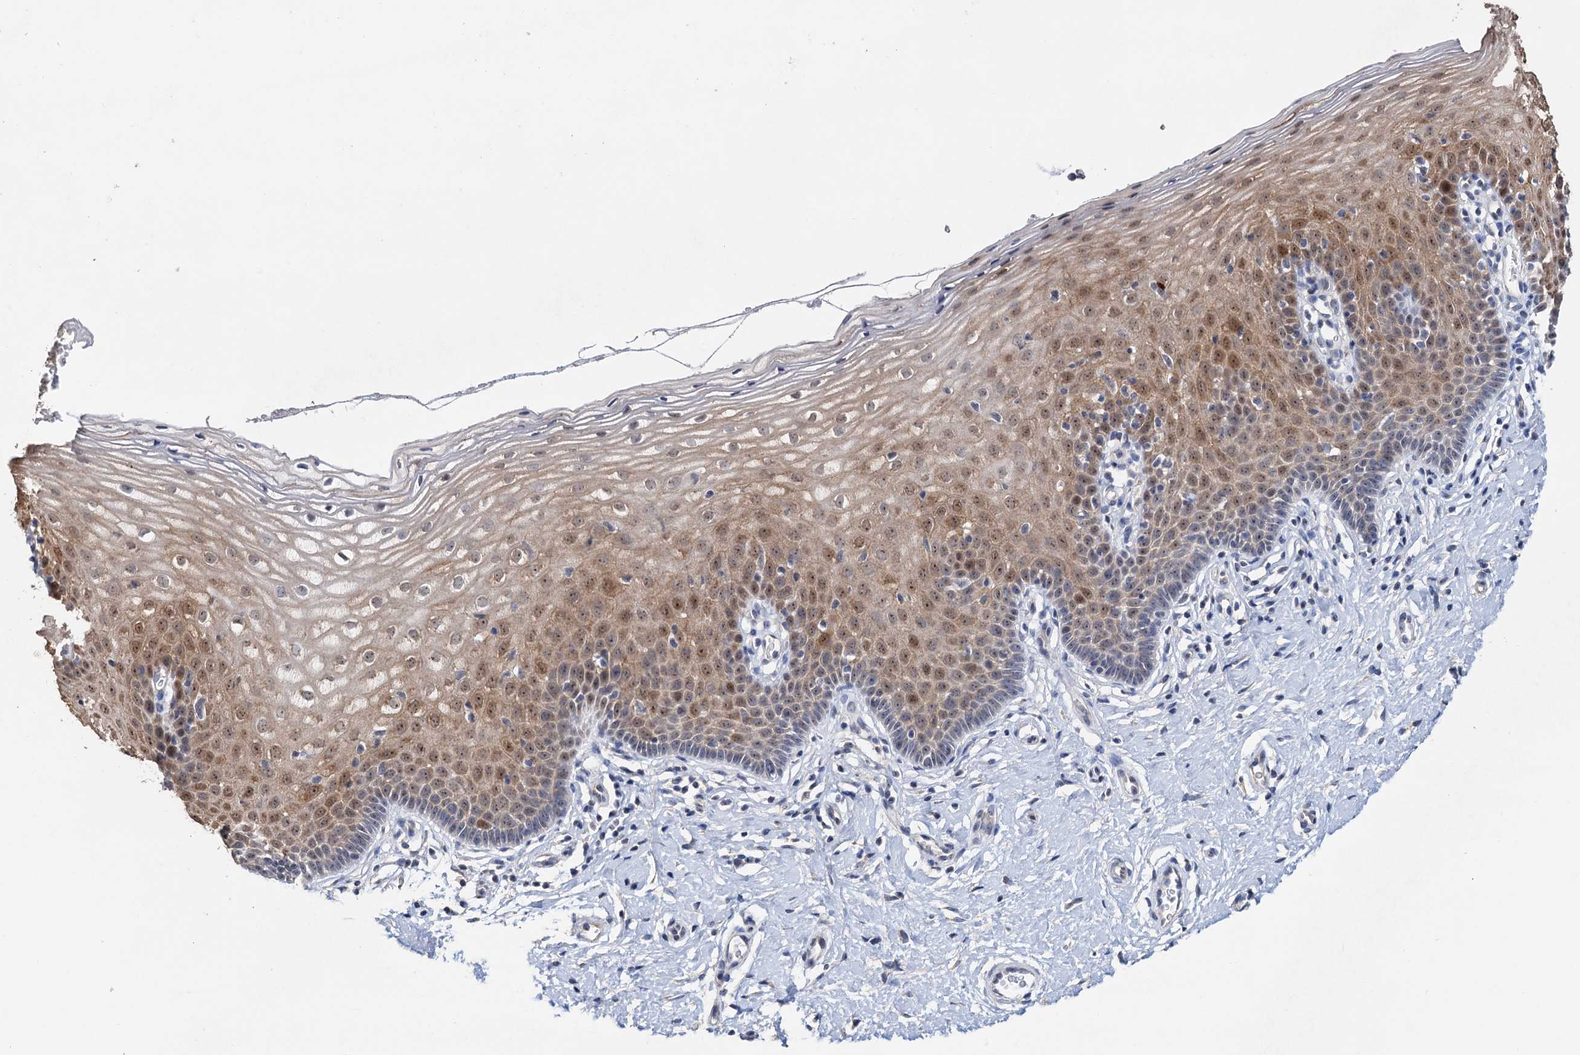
{"staining": {"intensity": "negative", "quantity": "none", "location": "none"}, "tissue": "cervix", "cell_type": "Glandular cells", "image_type": "normal", "snomed": [{"axis": "morphology", "description": "Normal tissue, NOS"}, {"axis": "topography", "description": "Cervix"}], "caption": "This is an immunohistochemistry micrograph of normal human cervix. There is no expression in glandular cells.", "gene": "C2CD3", "patient": {"sex": "female", "age": 36}}